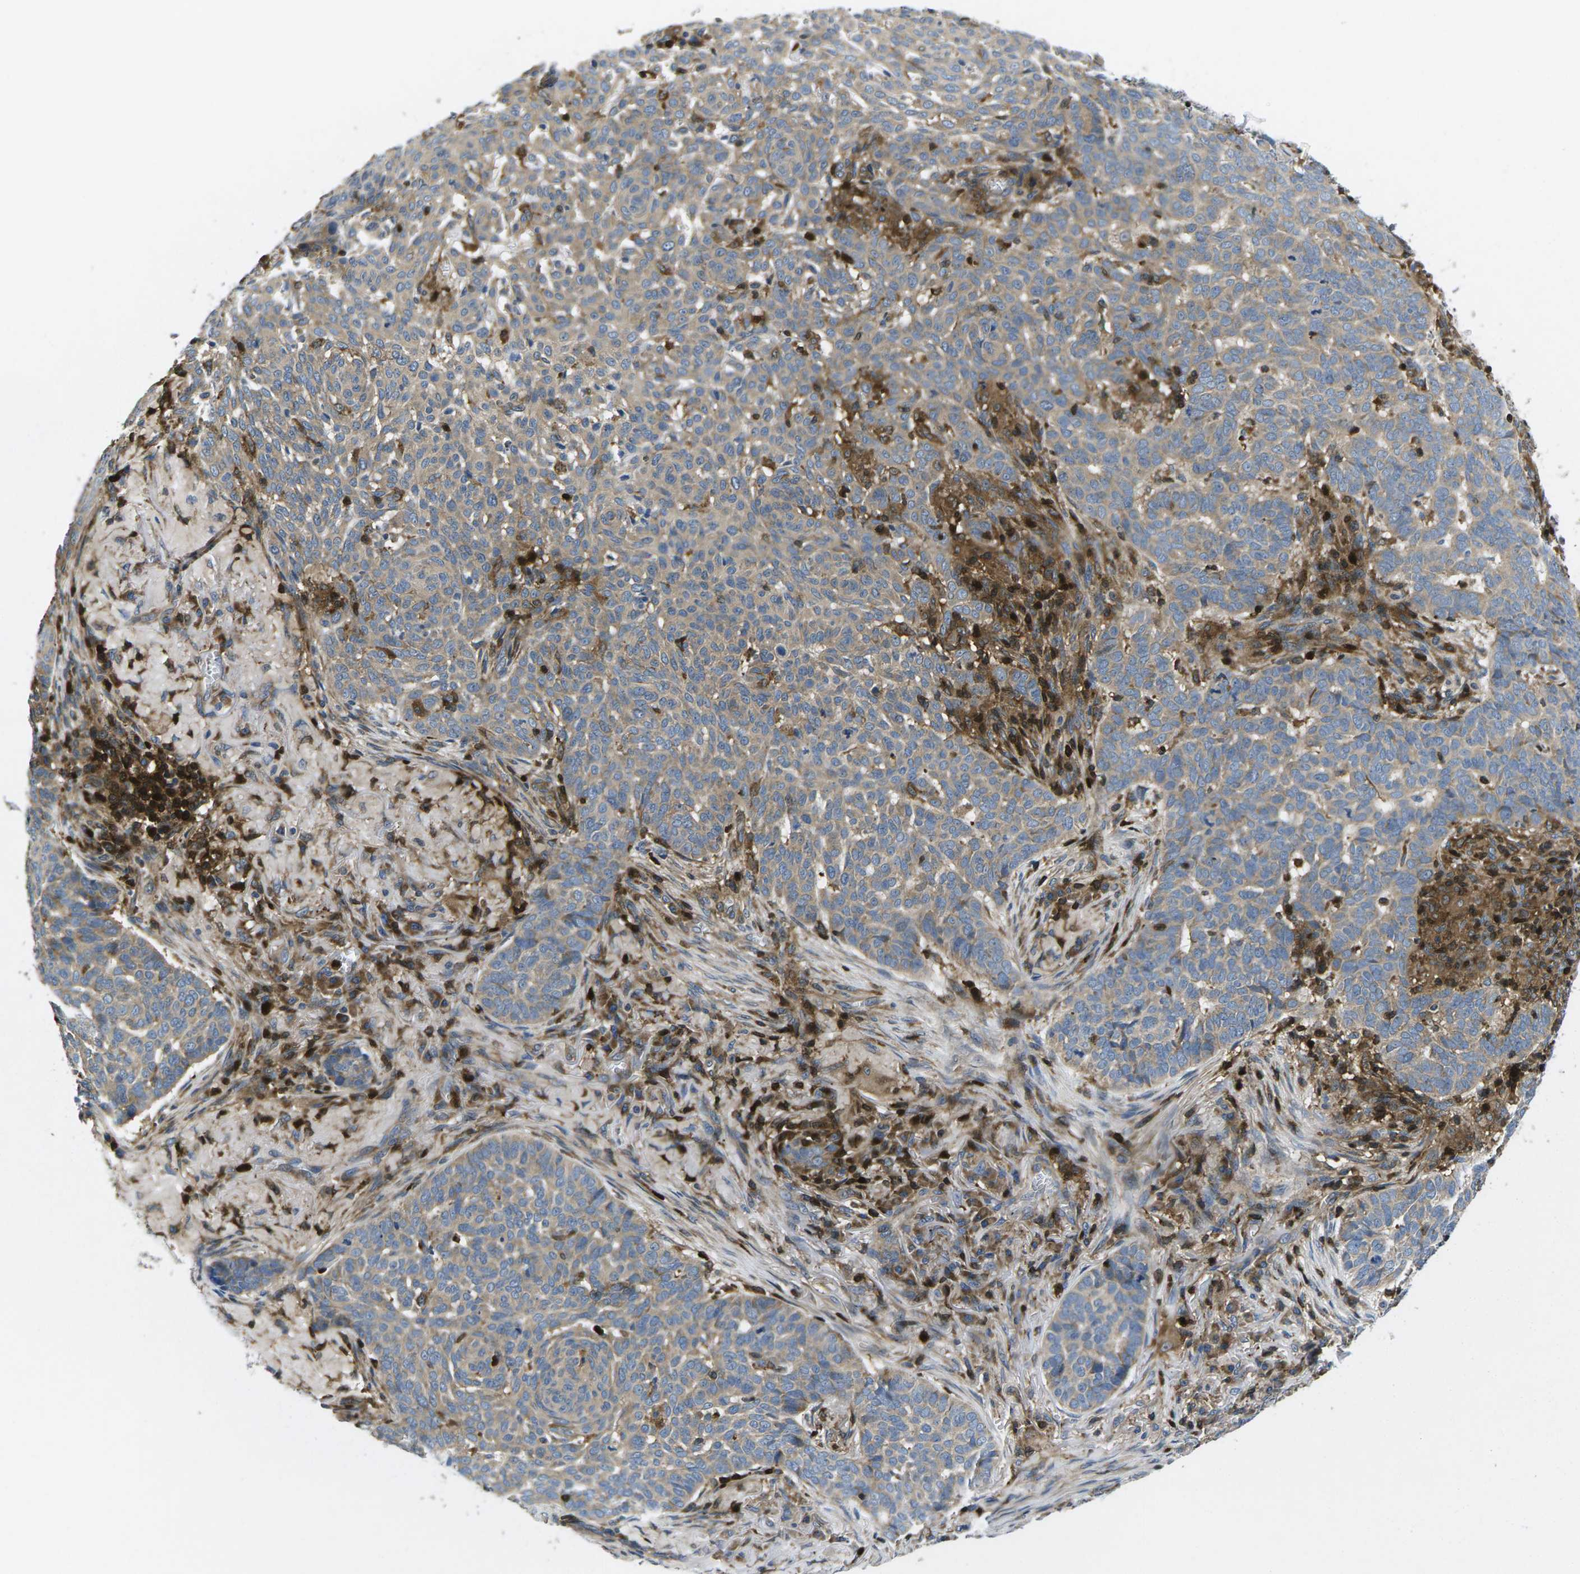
{"staining": {"intensity": "weak", "quantity": ">75%", "location": "cytoplasmic/membranous"}, "tissue": "skin cancer", "cell_type": "Tumor cells", "image_type": "cancer", "snomed": [{"axis": "morphology", "description": "Basal cell carcinoma"}, {"axis": "topography", "description": "Skin"}], "caption": "Immunohistochemical staining of skin cancer demonstrates low levels of weak cytoplasmic/membranous staining in about >75% of tumor cells.", "gene": "PLCE1", "patient": {"sex": "male", "age": 85}}